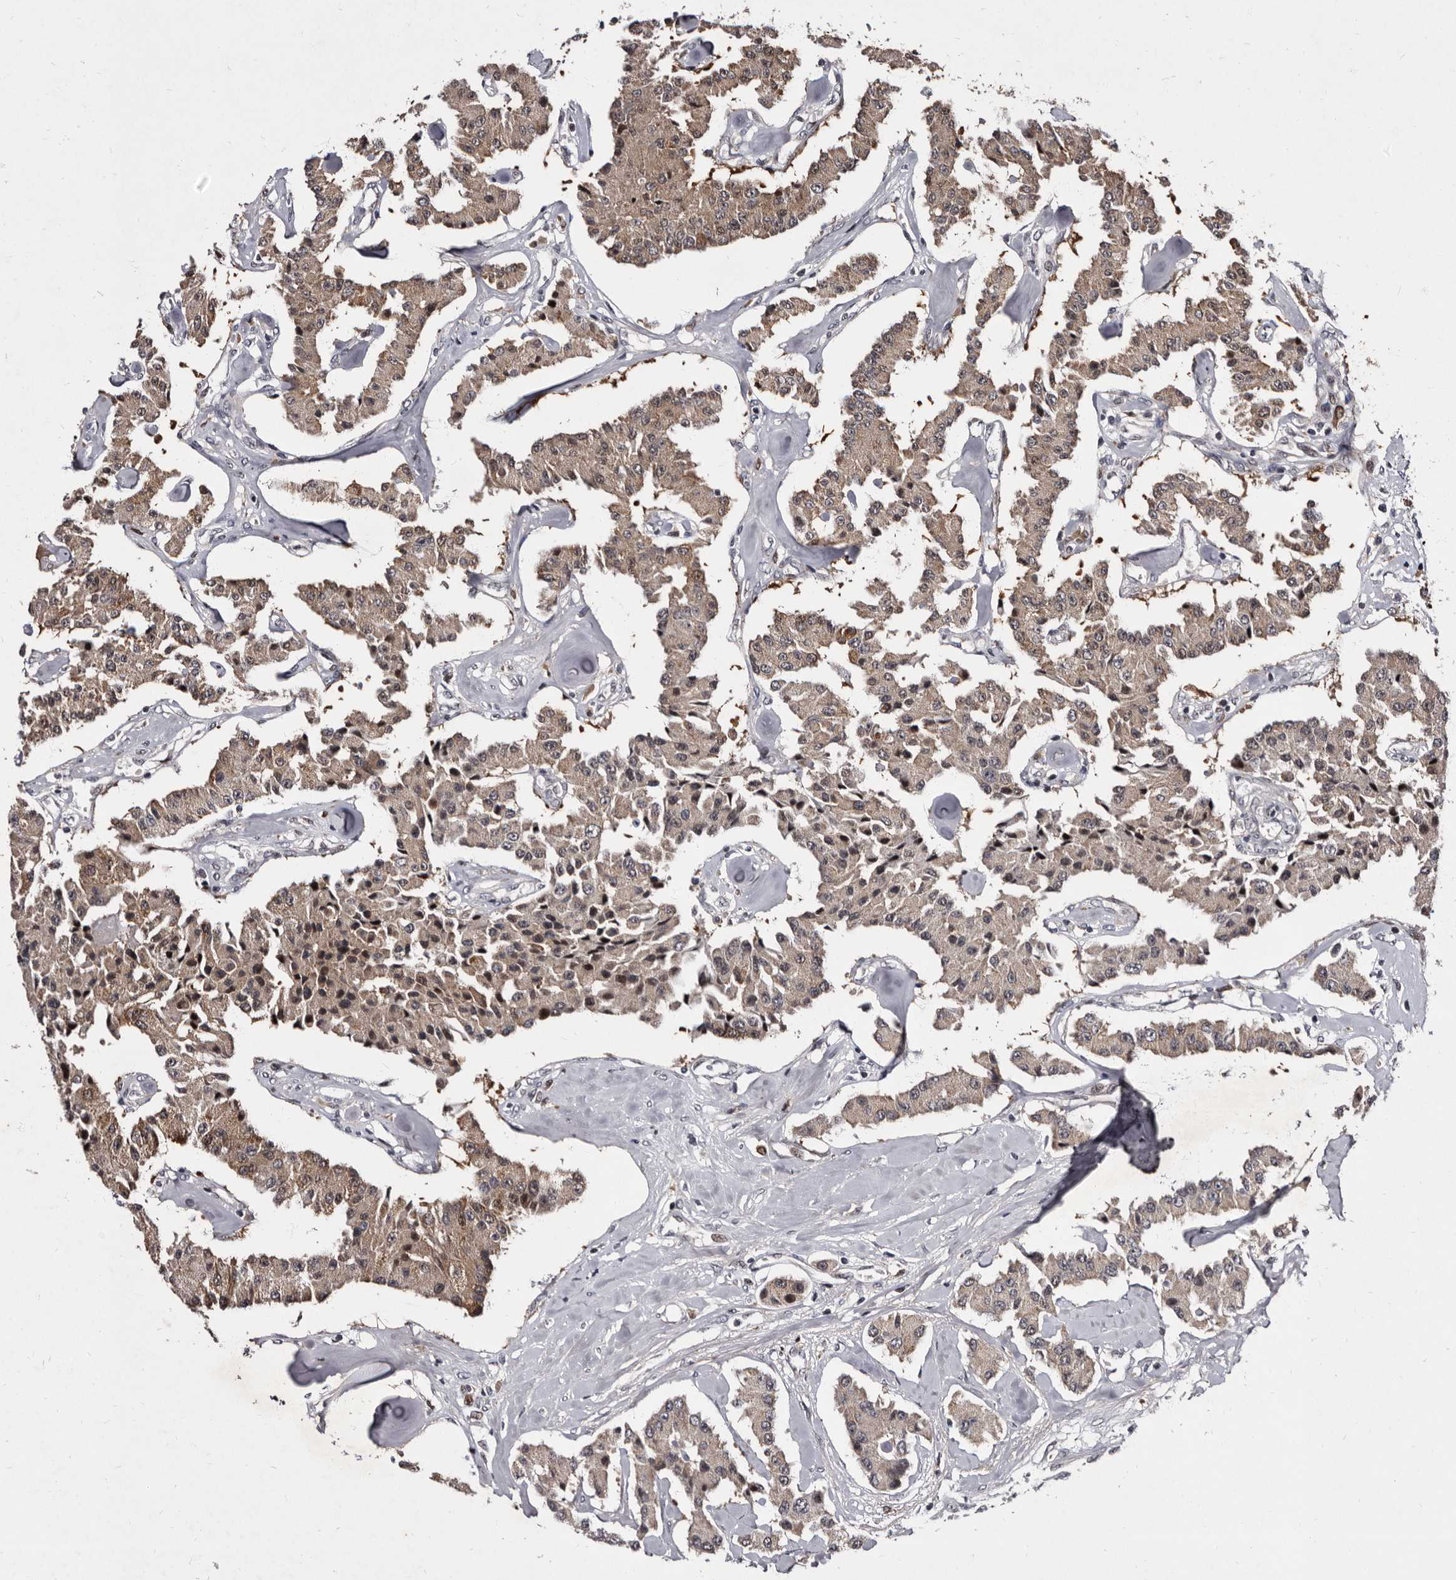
{"staining": {"intensity": "weak", "quantity": ">75%", "location": "cytoplasmic/membranous,nuclear"}, "tissue": "carcinoid", "cell_type": "Tumor cells", "image_type": "cancer", "snomed": [{"axis": "morphology", "description": "Carcinoid, malignant, NOS"}, {"axis": "topography", "description": "Pancreas"}], "caption": "A micrograph of human carcinoid (malignant) stained for a protein exhibits weak cytoplasmic/membranous and nuclear brown staining in tumor cells.", "gene": "TNKS", "patient": {"sex": "male", "age": 41}}